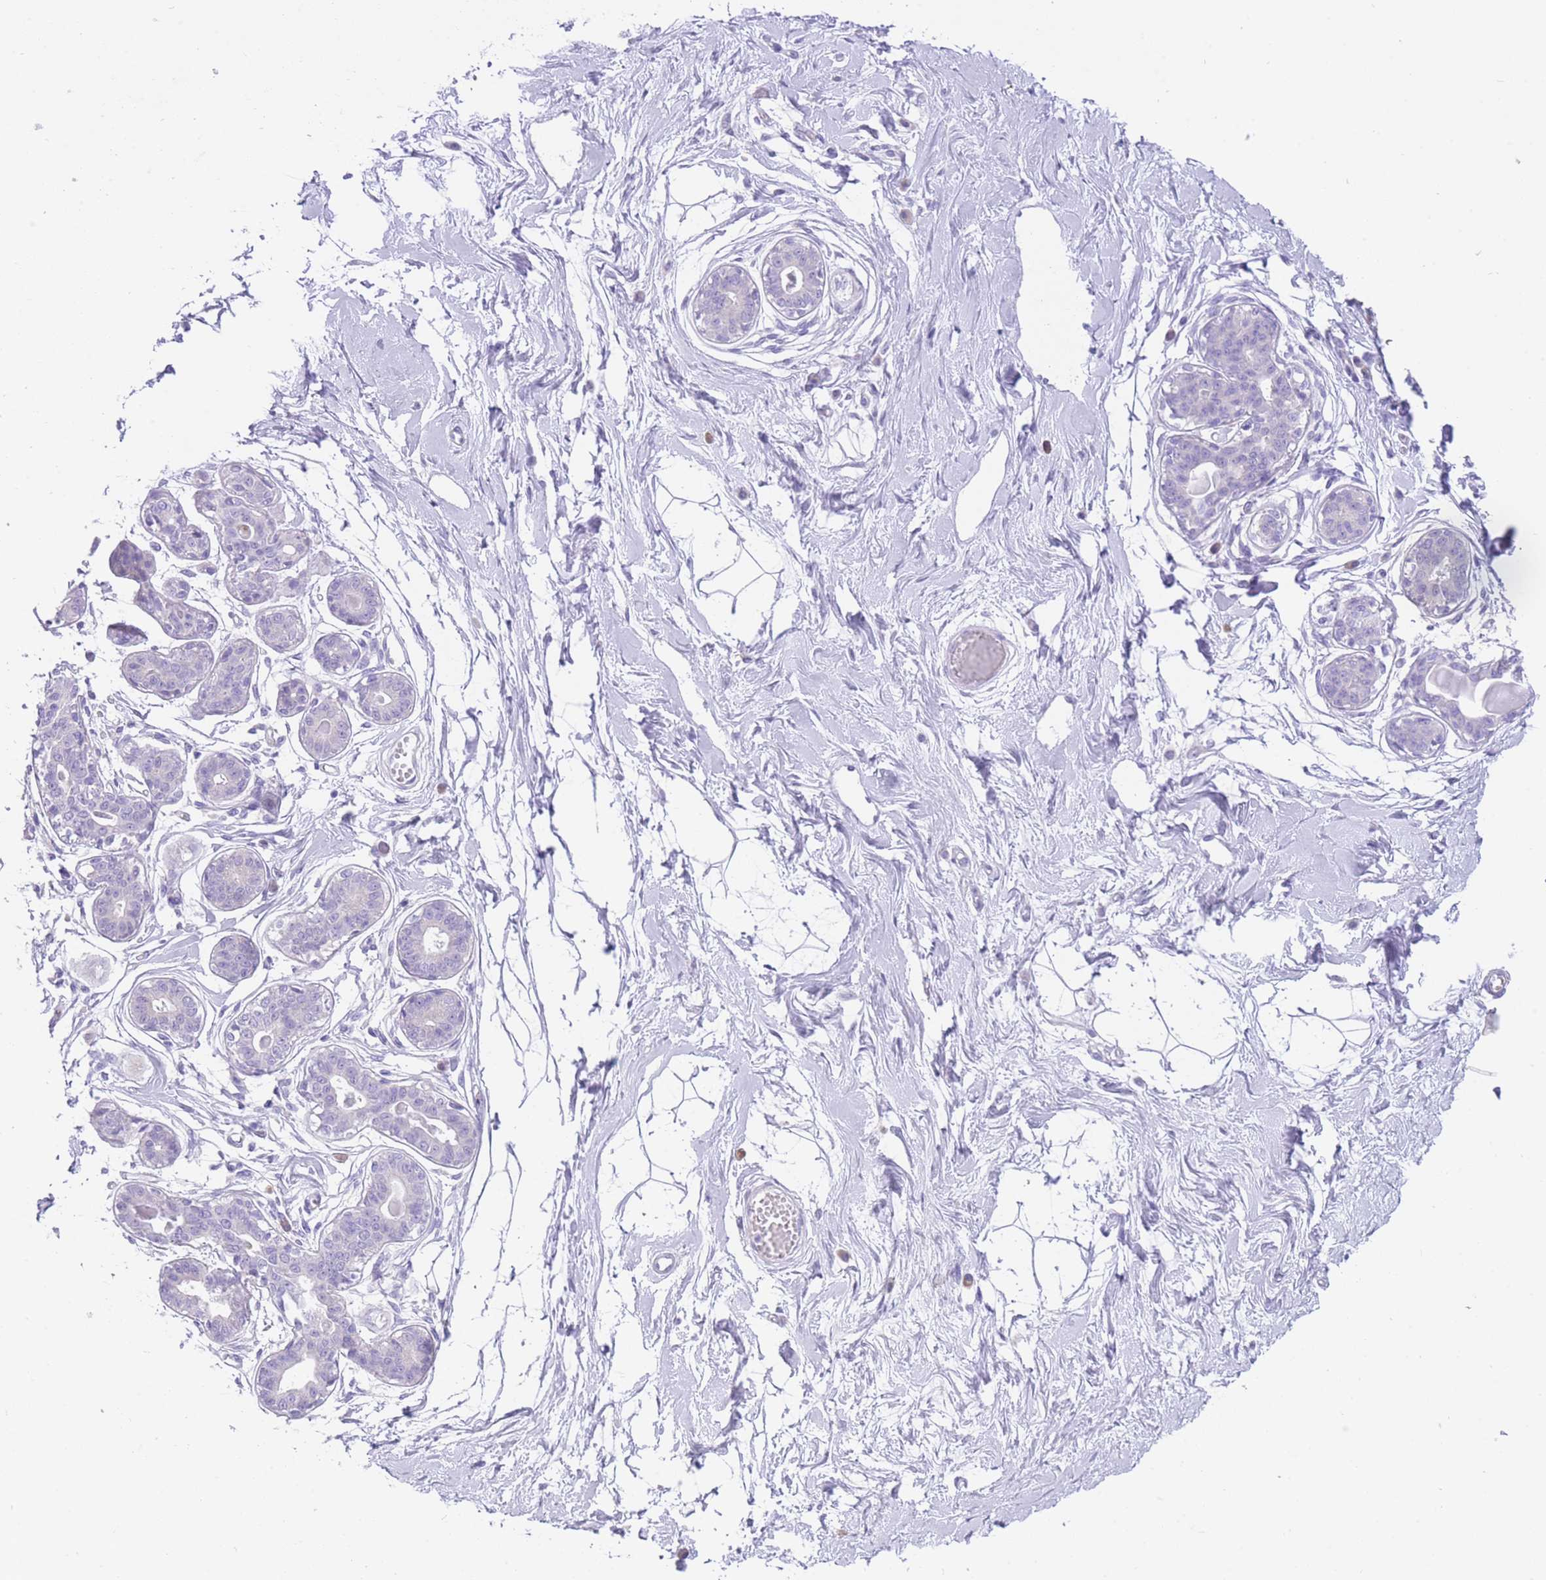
{"staining": {"intensity": "negative", "quantity": "none", "location": "none"}, "tissue": "breast", "cell_type": "Adipocytes", "image_type": "normal", "snomed": [{"axis": "morphology", "description": "Normal tissue, NOS"}, {"axis": "topography", "description": "Breast"}], "caption": "An immunohistochemistry histopathology image of normal breast is shown. There is no staining in adipocytes of breast.", "gene": "QTRT1", "patient": {"sex": "female", "age": 45}}